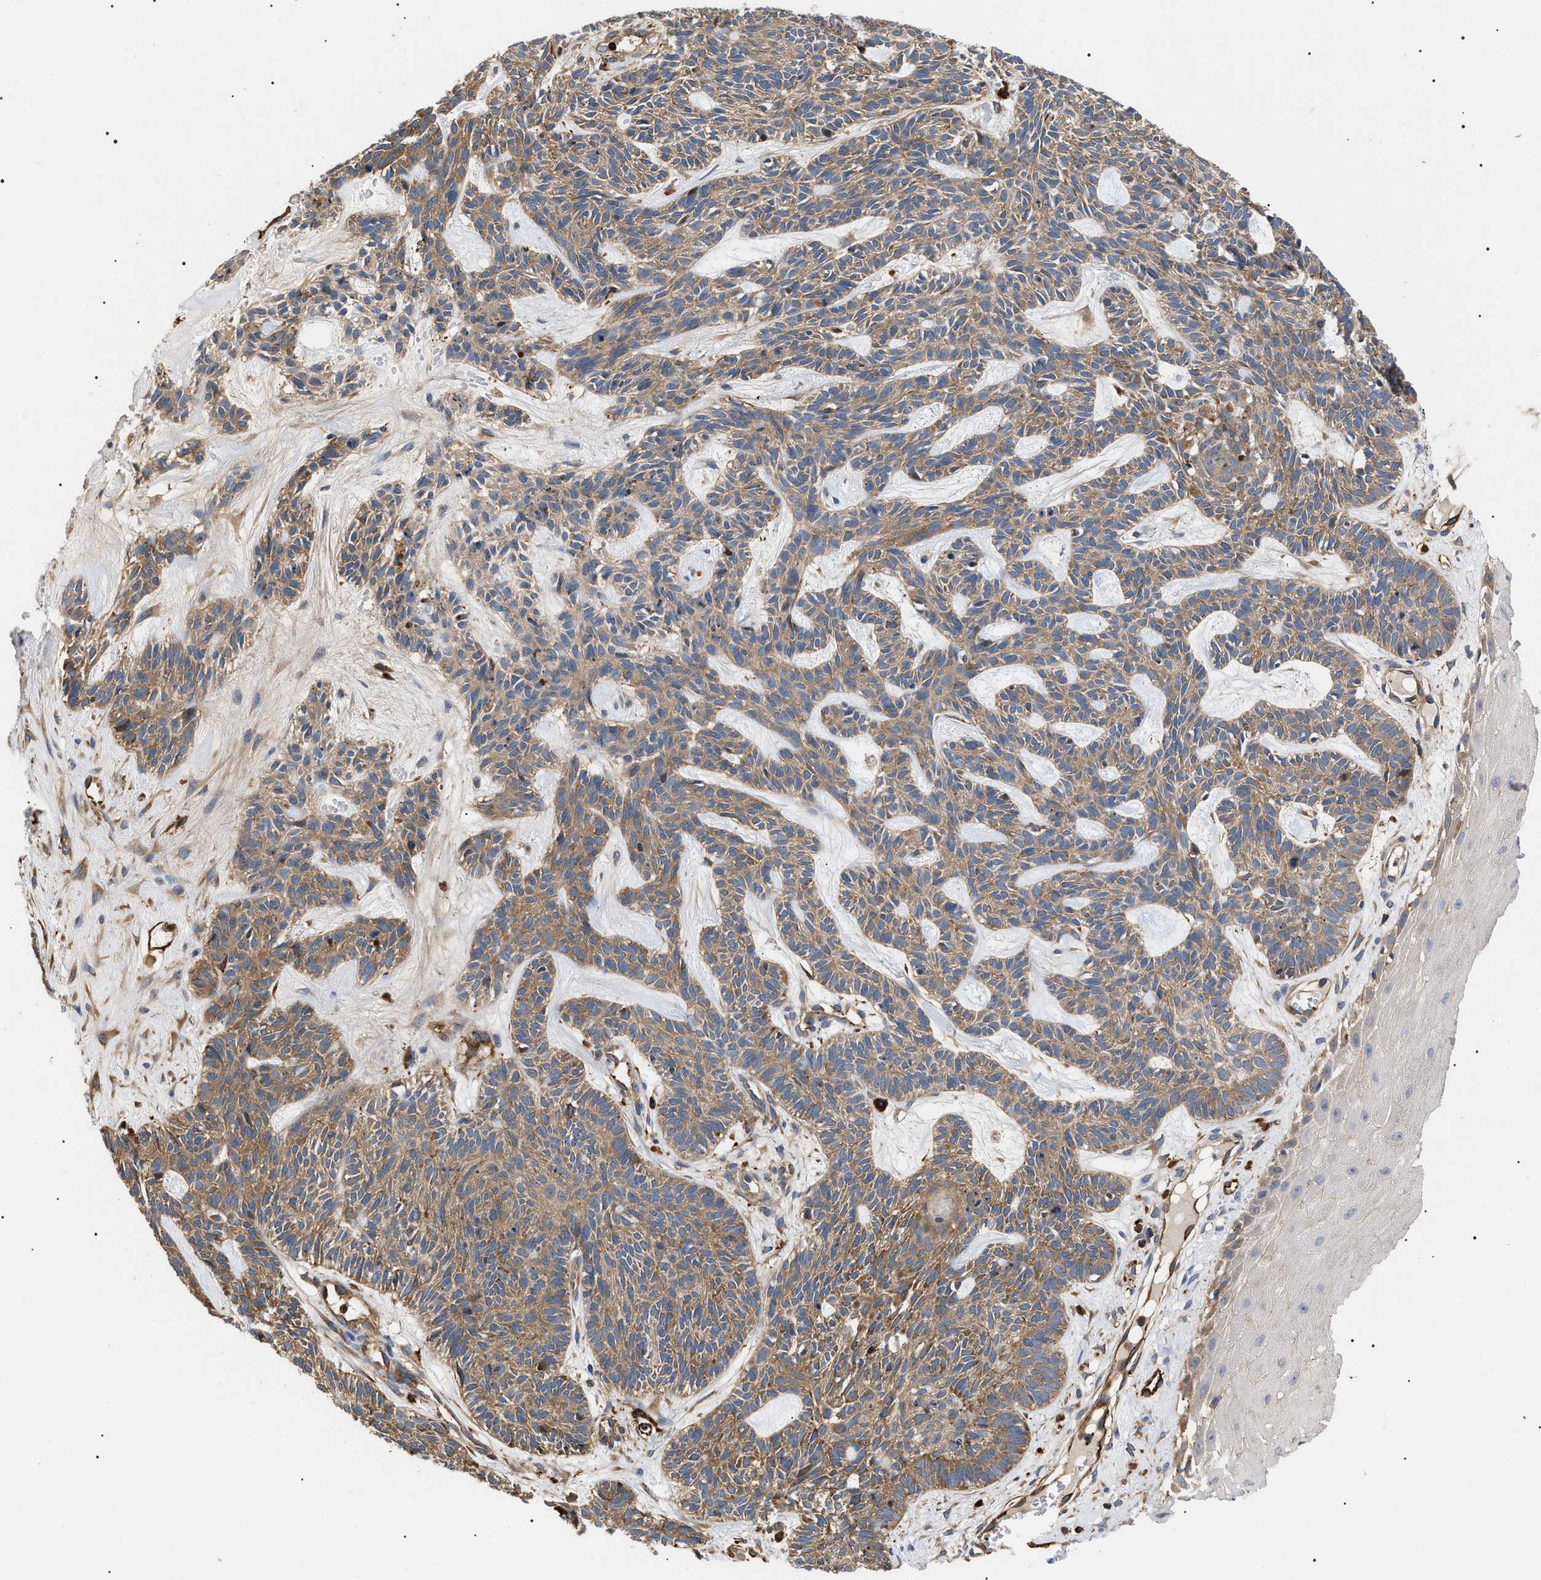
{"staining": {"intensity": "moderate", "quantity": ">75%", "location": "cytoplasmic/membranous"}, "tissue": "skin cancer", "cell_type": "Tumor cells", "image_type": "cancer", "snomed": [{"axis": "morphology", "description": "Basal cell carcinoma"}, {"axis": "topography", "description": "Skin"}], "caption": "Protein expression by IHC exhibits moderate cytoplasmic/membranous staining in about >75% of tumor cells in skin cancer (basal cell carcinoma).", "gene": "TMTC4", "patient": {"sex": "male", "age": 67}}